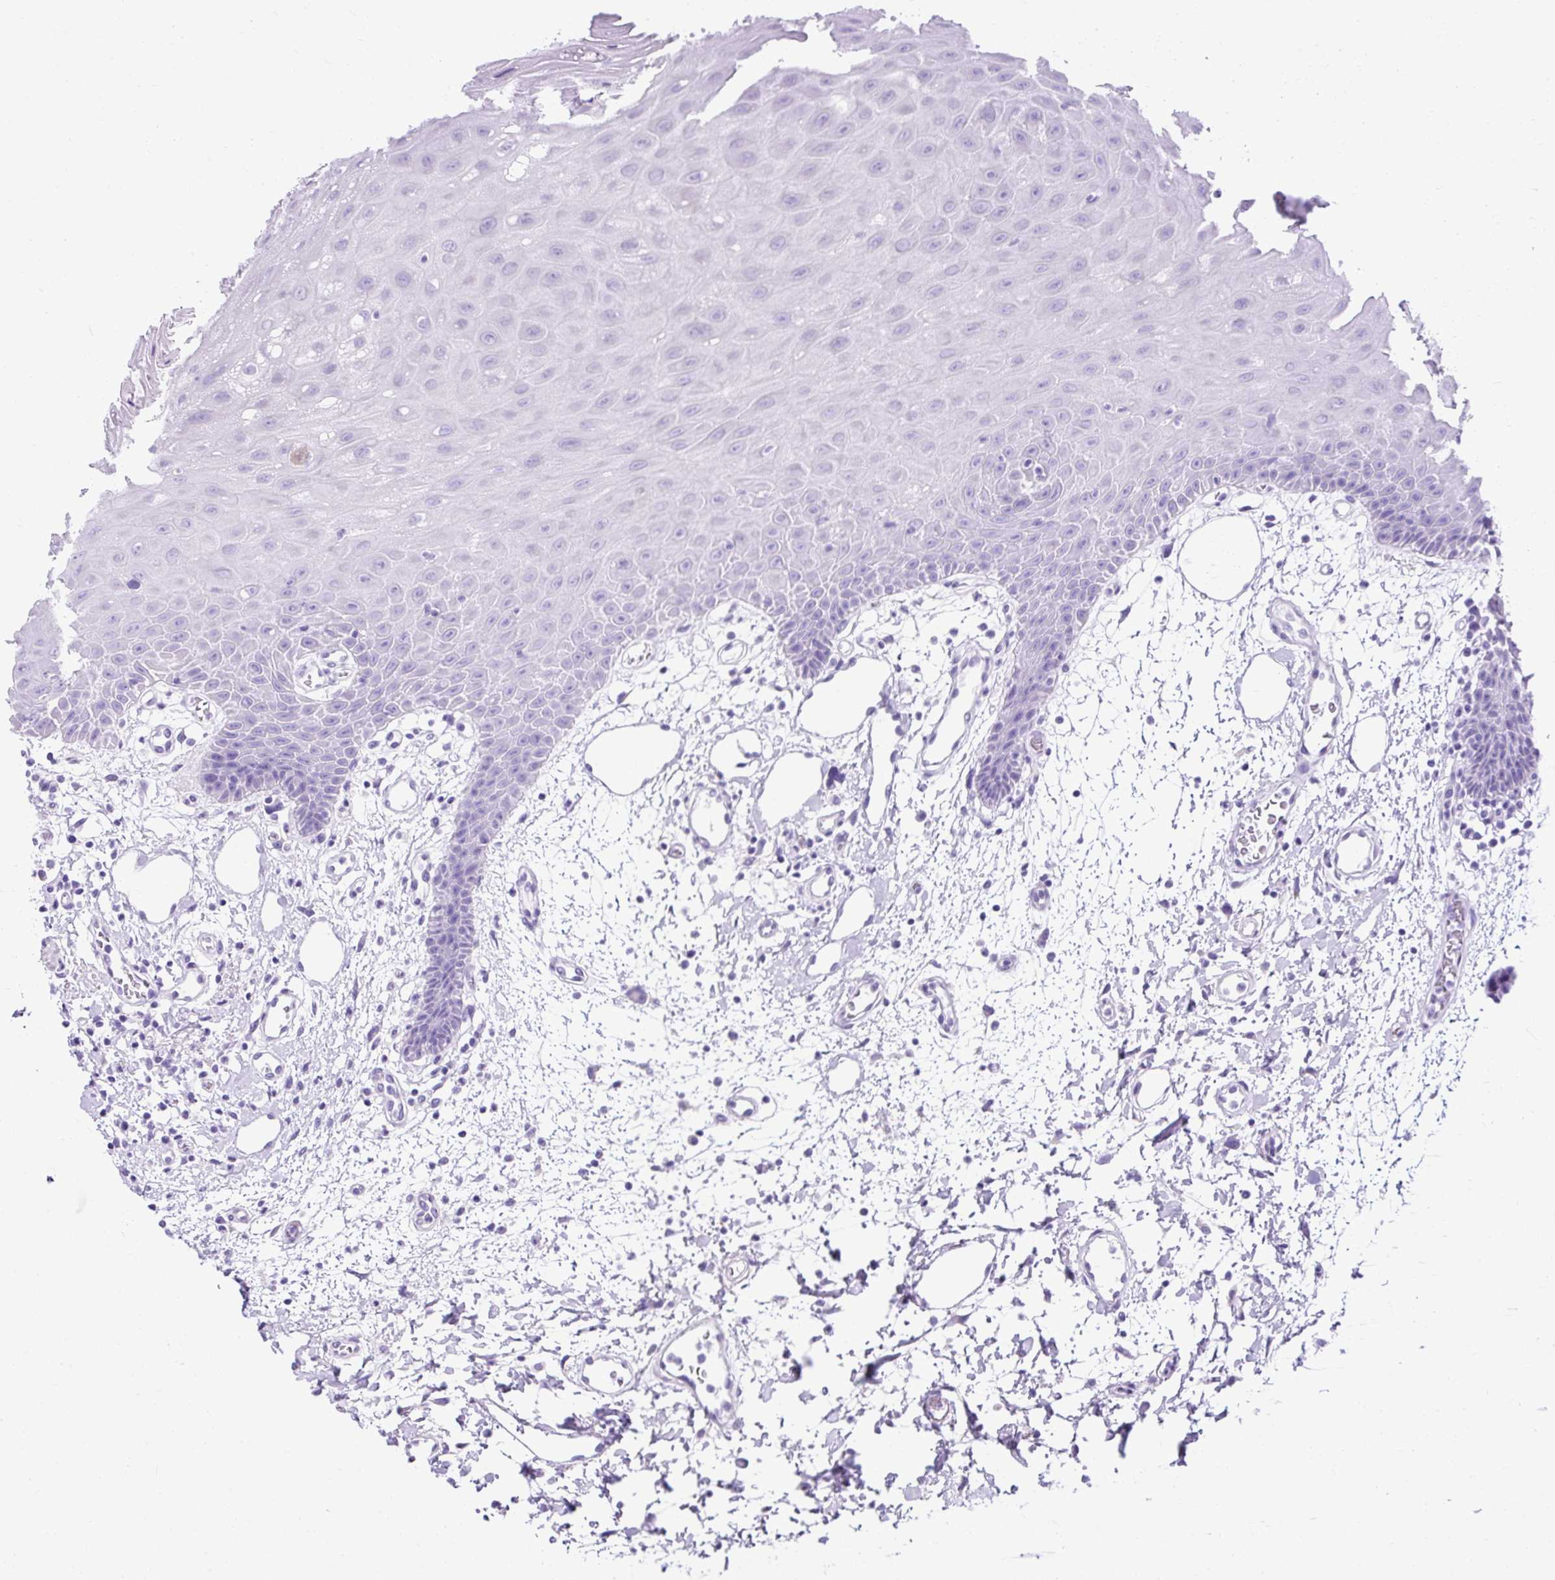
{"staining": {"intensity": "negative", "quantity": "none", "location": "none"}, "tissue": "oral mucosa", "cell_type": "Squamous epithelial cells", "image_type": "normal", "snomed": [{"axis": "morphology", "description": "Normal tissue, NOS"}, {"axis": "topography", "description": "Oral tissue"}], "caption": "DAB immunohistochemical staining of benign human oral mucosa exhibits no significant positivity in squamous epithelial cells.", "gene": "KRT12", "patient": {"sex": "female", "age": 59}}